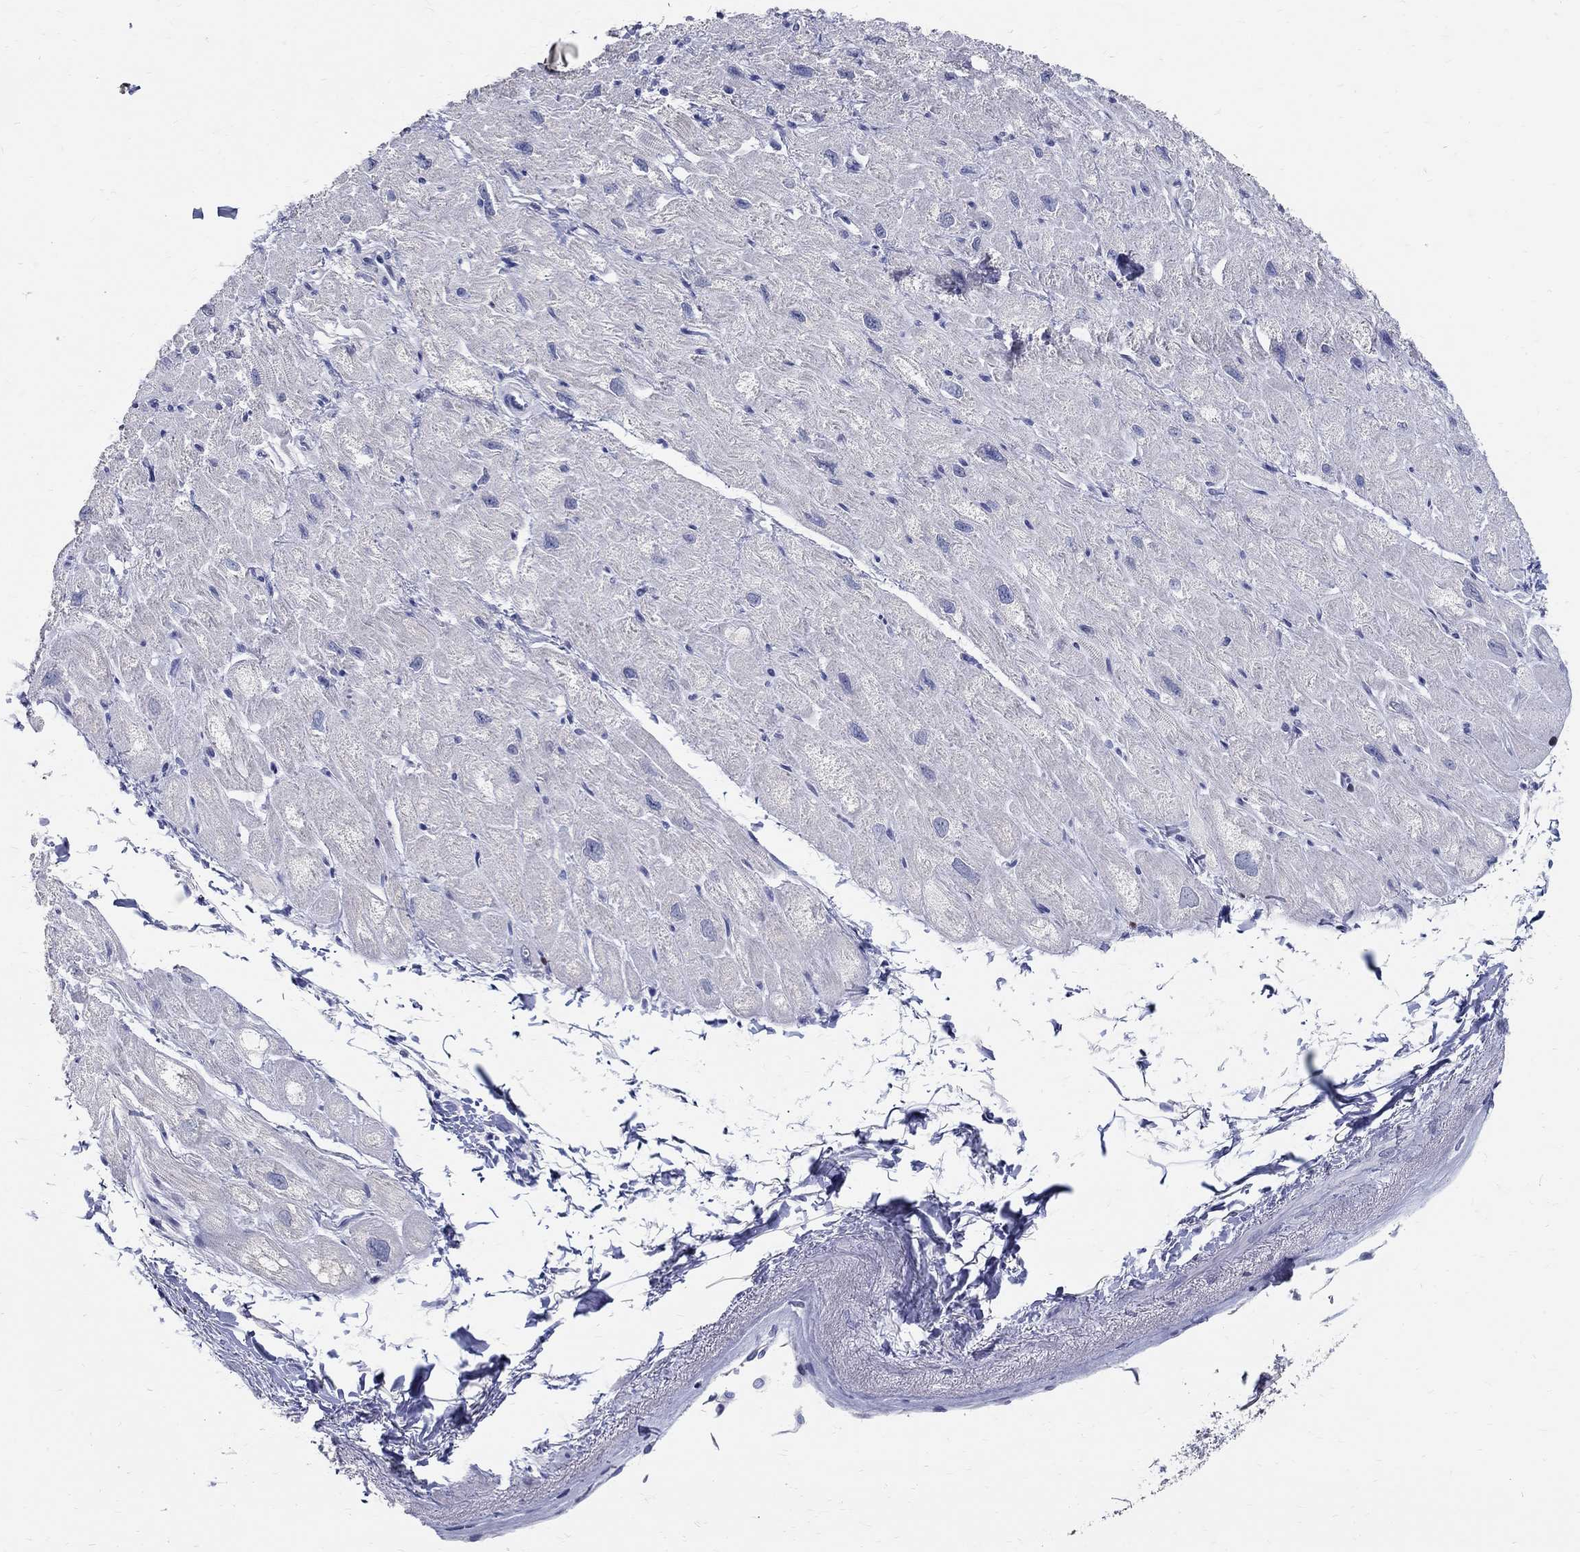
{"staining": {"intensity": "negative", "quantity": "none", "location": "none"}, "tissue": "heart muscle", "cell_type": "Cardiomyocytes", "image_type": "normal", "snomed": [{"axis": "morphology", "description": "Normal tissue, NOS"}, {"axis": "topography", "description": "Heart"}], "caption": "The photomicrograph shows no significant expression in cardiomyocytes of heart muscle.", "gene": "SOX2", "patient": {"sex": "male", "age": 66}}